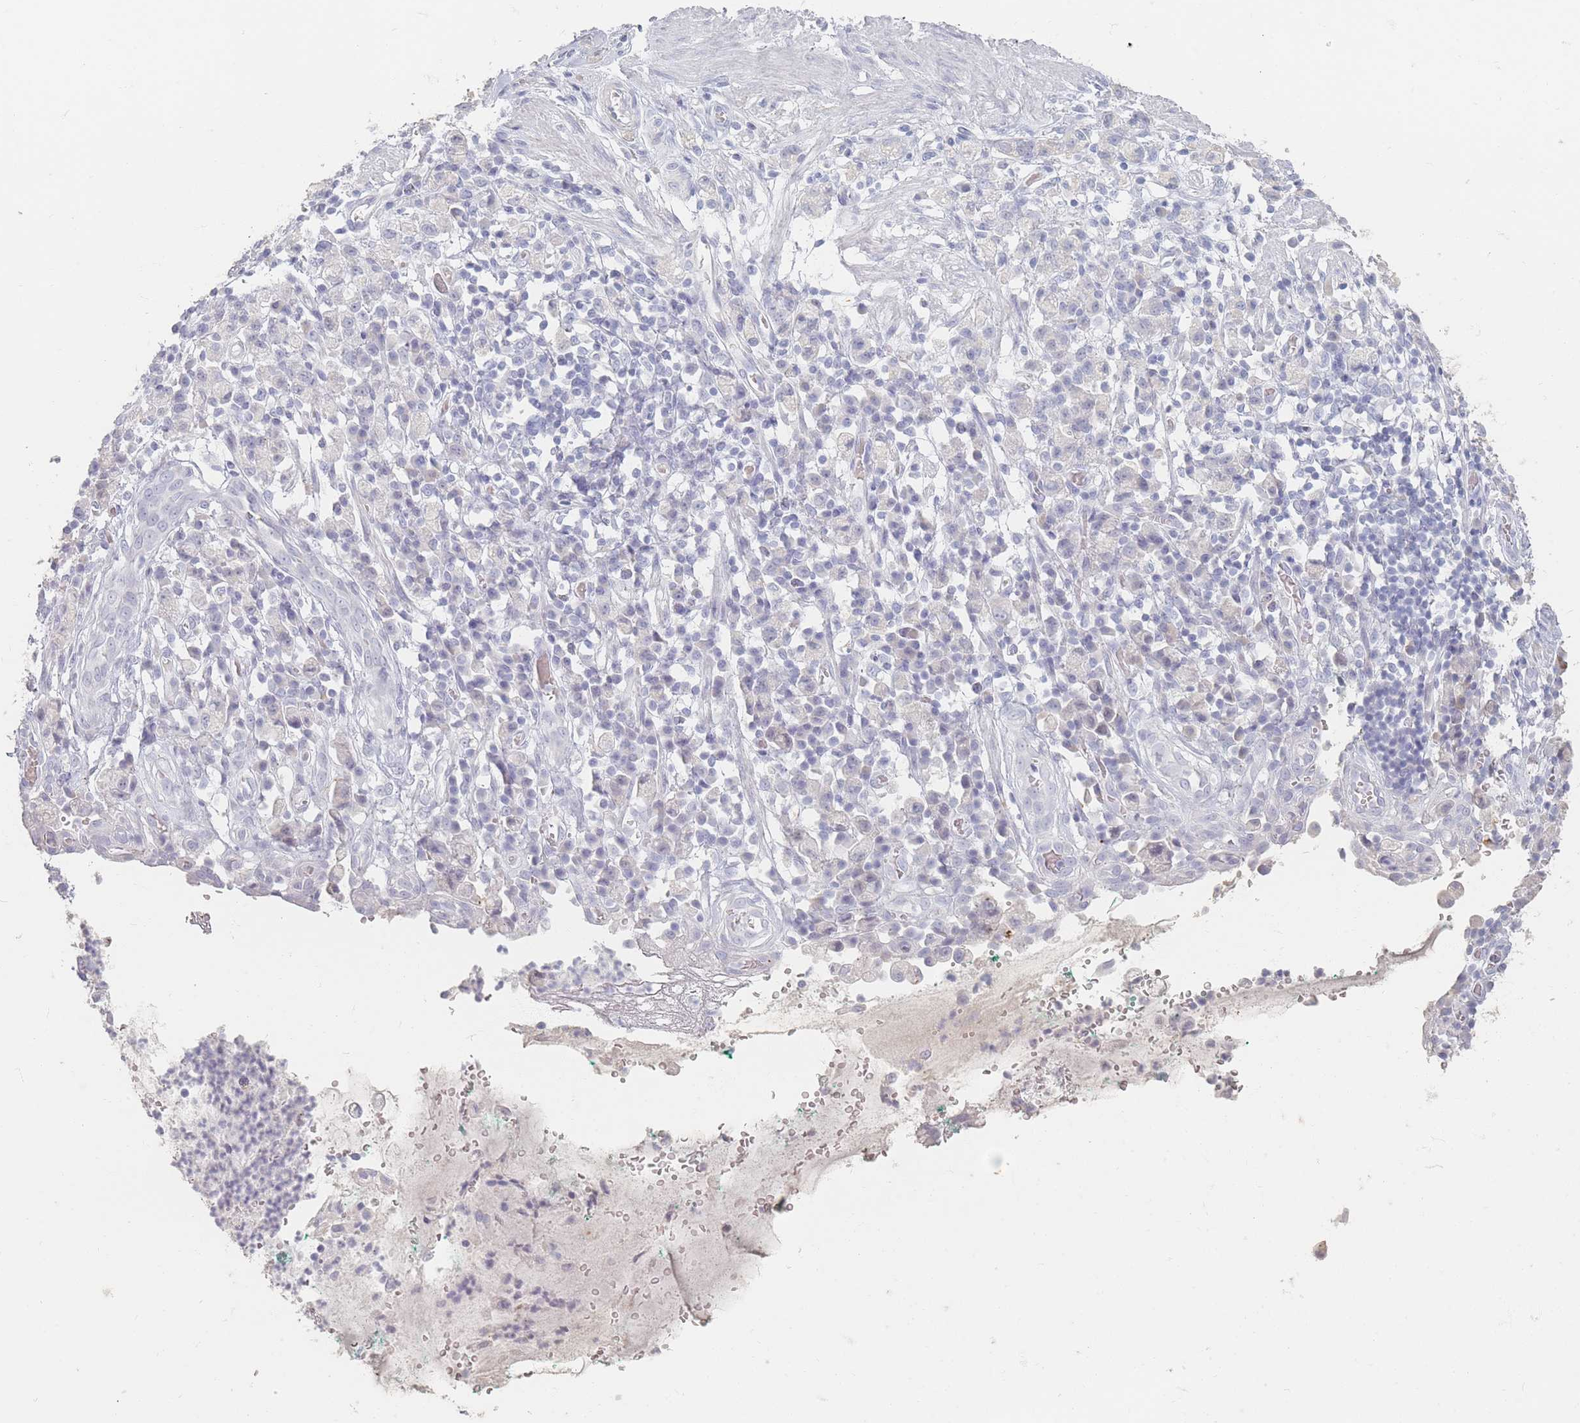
{"staining": {"intensity": "negative", "quantity": "none", "location": "none"}, "tissue": "stomach cancer", "cell_type": "Tumor cells", "image_type": "cancer", "snomed": [{"axis": "morphology", "description": "Adenocarcinoma, NOS"}, {"axis": "topography", "description": "Stomach"}], "caption": "Tumor cells show no significant protein expression in stomach cancer (adenocarcinoma).", "gene": "HELZ2", "patient": {"sex": "male", "age": 77}}